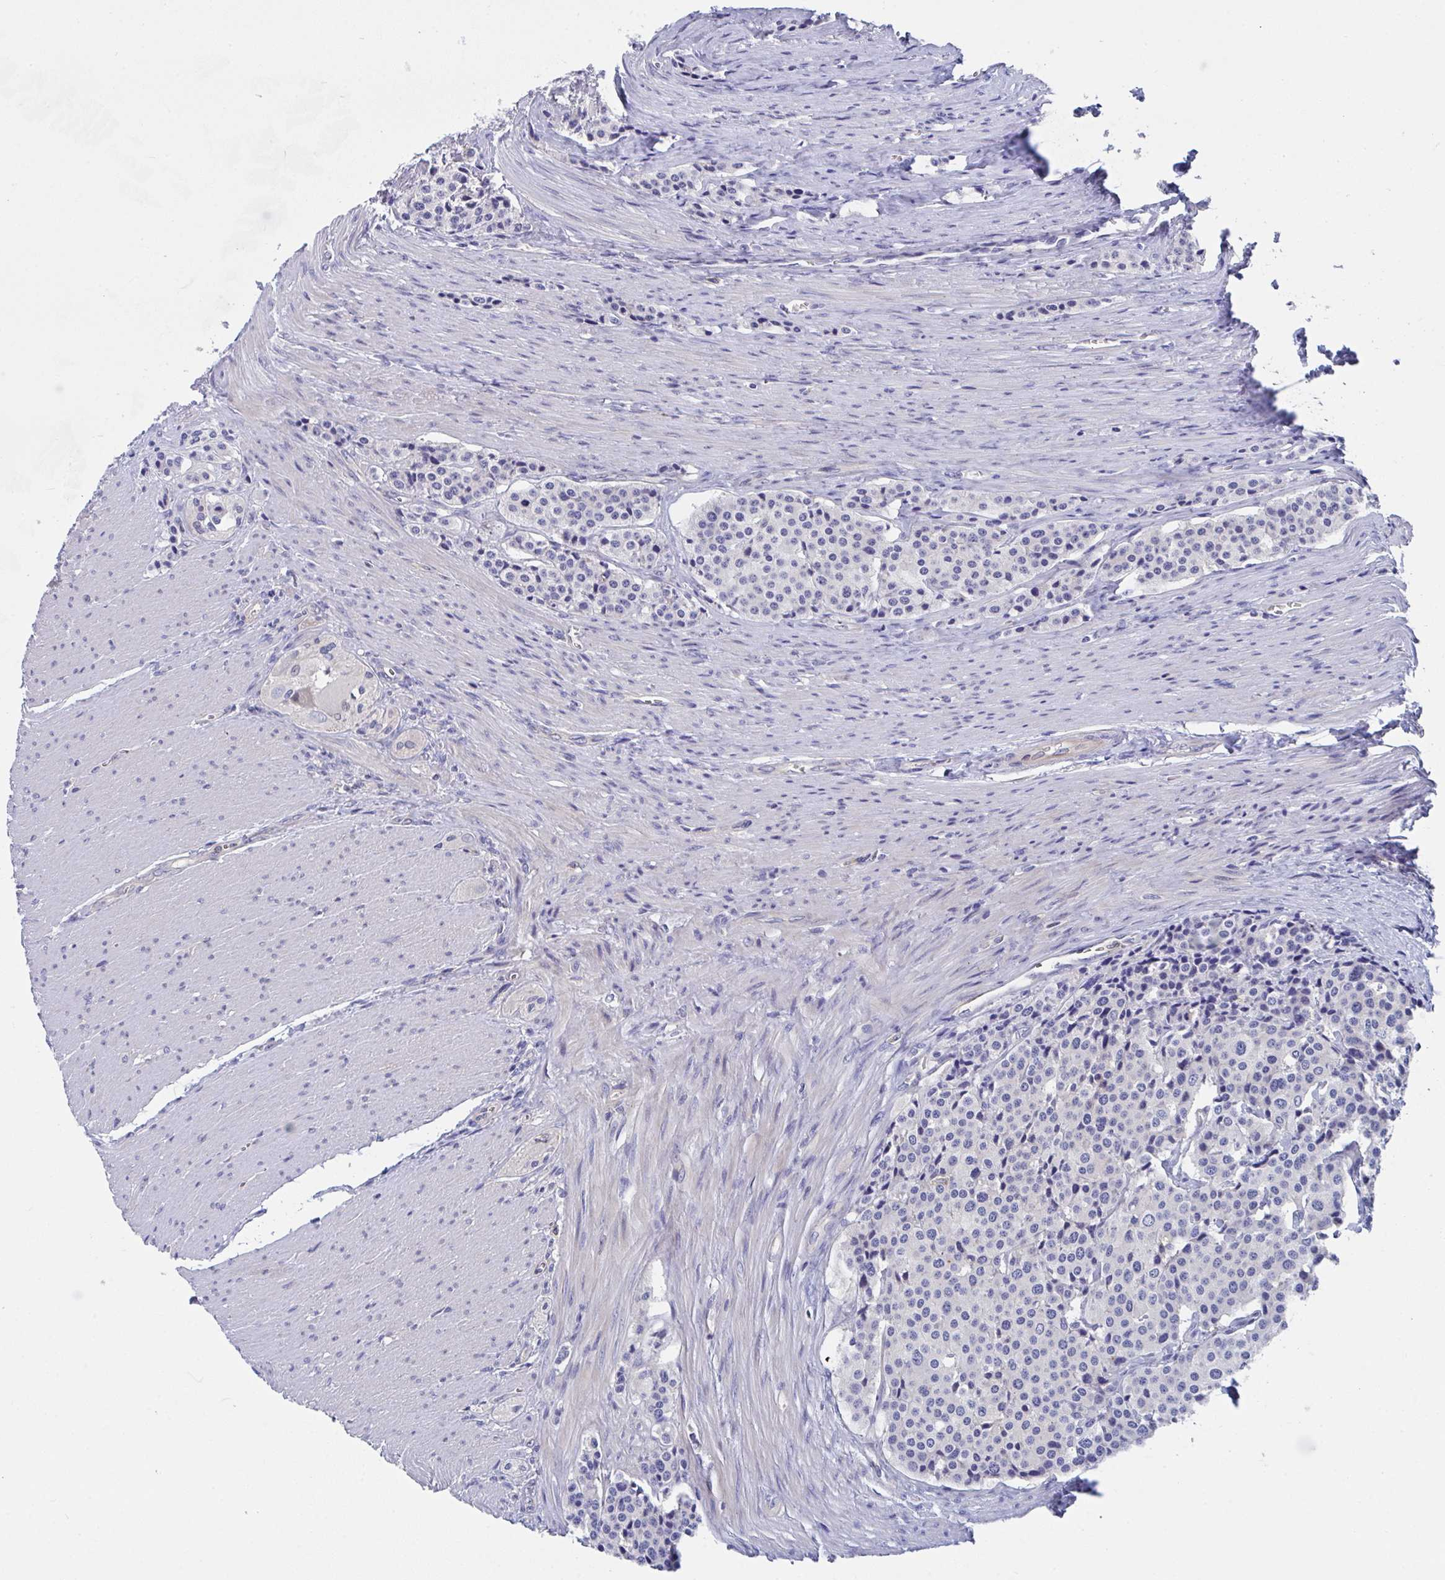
{"staining": {"intensity": "negative", "quantity": "none", "location": "none"}, "tissue": "carcinoid", "cell_type": "Tumor cells", "image_type": "cancer", "snomed": [{"axis": "morphology", "description": "Carcinoid, malignant, NOS"}, {"axis": "topography", "description": "Small intestine"}], "caption": "DAB (3,3'-diaminobenzidine) immunohistochemical staining of human carcinoid exhibits no significant staining in tumor cells.", "gene": "P2RX3", "patient": {"sex": "male", "age": 73}}